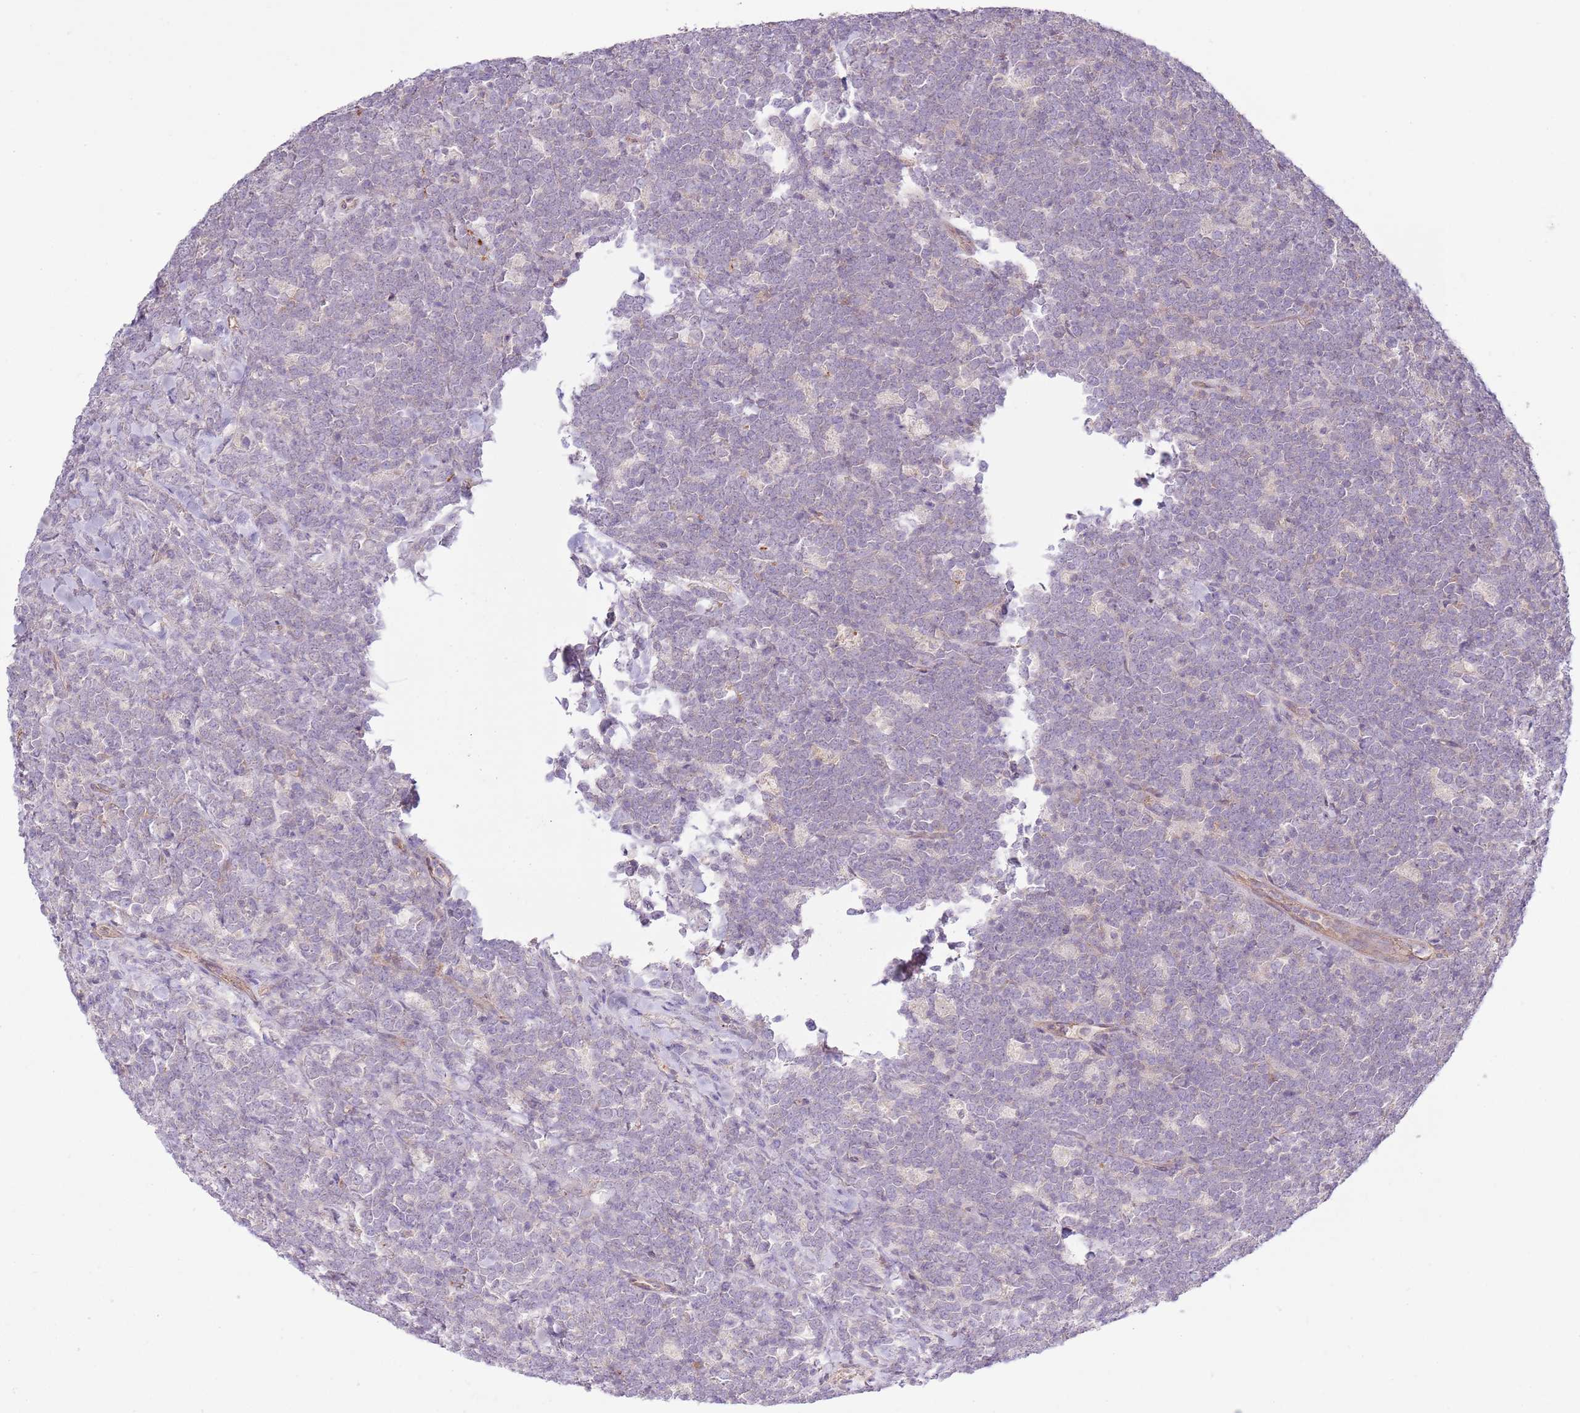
{"staining": {"intensity": "negative", "quantity": "none", "location": "none"}, "tissue": "lymphoma", "cell_type": "Tumor cells", "image_type": "cancer", "snomed": [{"axis": "morphology", "description": "Malignant lymphoma, non-Hodgkin's type, High grade"}, {"axis": "topography", "description": "Small intestine"}], "caption": "IHC of human high-grade malignant lymphoma, non-Hodgkin's type reveals no positivity in tumor cells.", "gene": "LPIN2", "patient": {"sex": "male", "age": 8}}